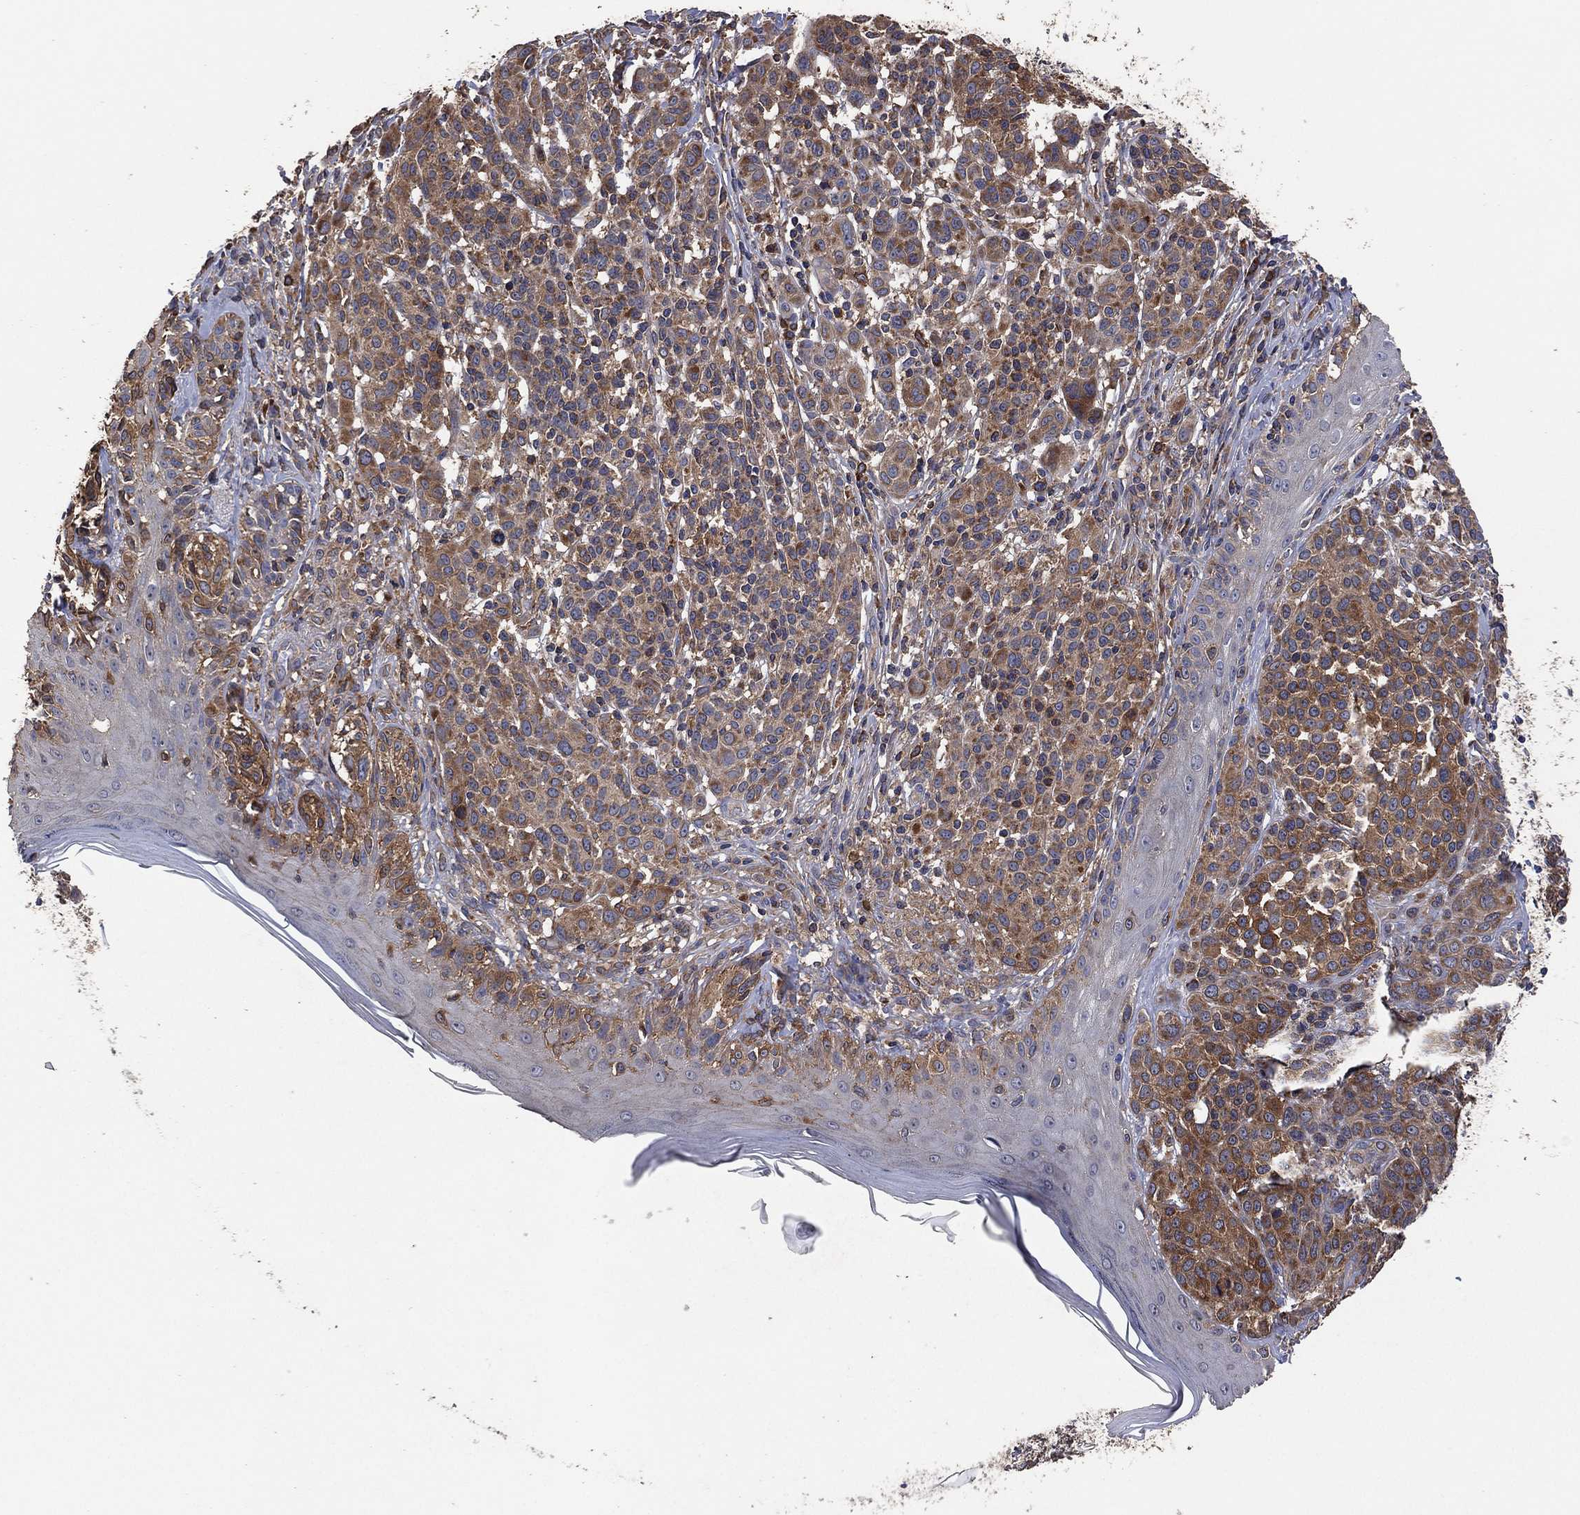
{"staining": {"intensity": "moderate", "quantity": "25%-75%", "location": "cytoplasmic/membranous"}, "tissue": "melanoma", "cell_type": "Tumor cells", "image_type": "cancer", "snomed": [{"axis": "morphology", "description": "Malignant melanoma, NOS"}, {"axis": "topography", "description": "Skin"}], "caption": "IHC image of melanoma stained for a protein (brown), which demonstrates medium levels of moderate cytoplasmic/membranous positivity in about 25%-75% of tumor cells.", "gene": "LIMD1", "patient": {"sex": "male", "age": 79}}